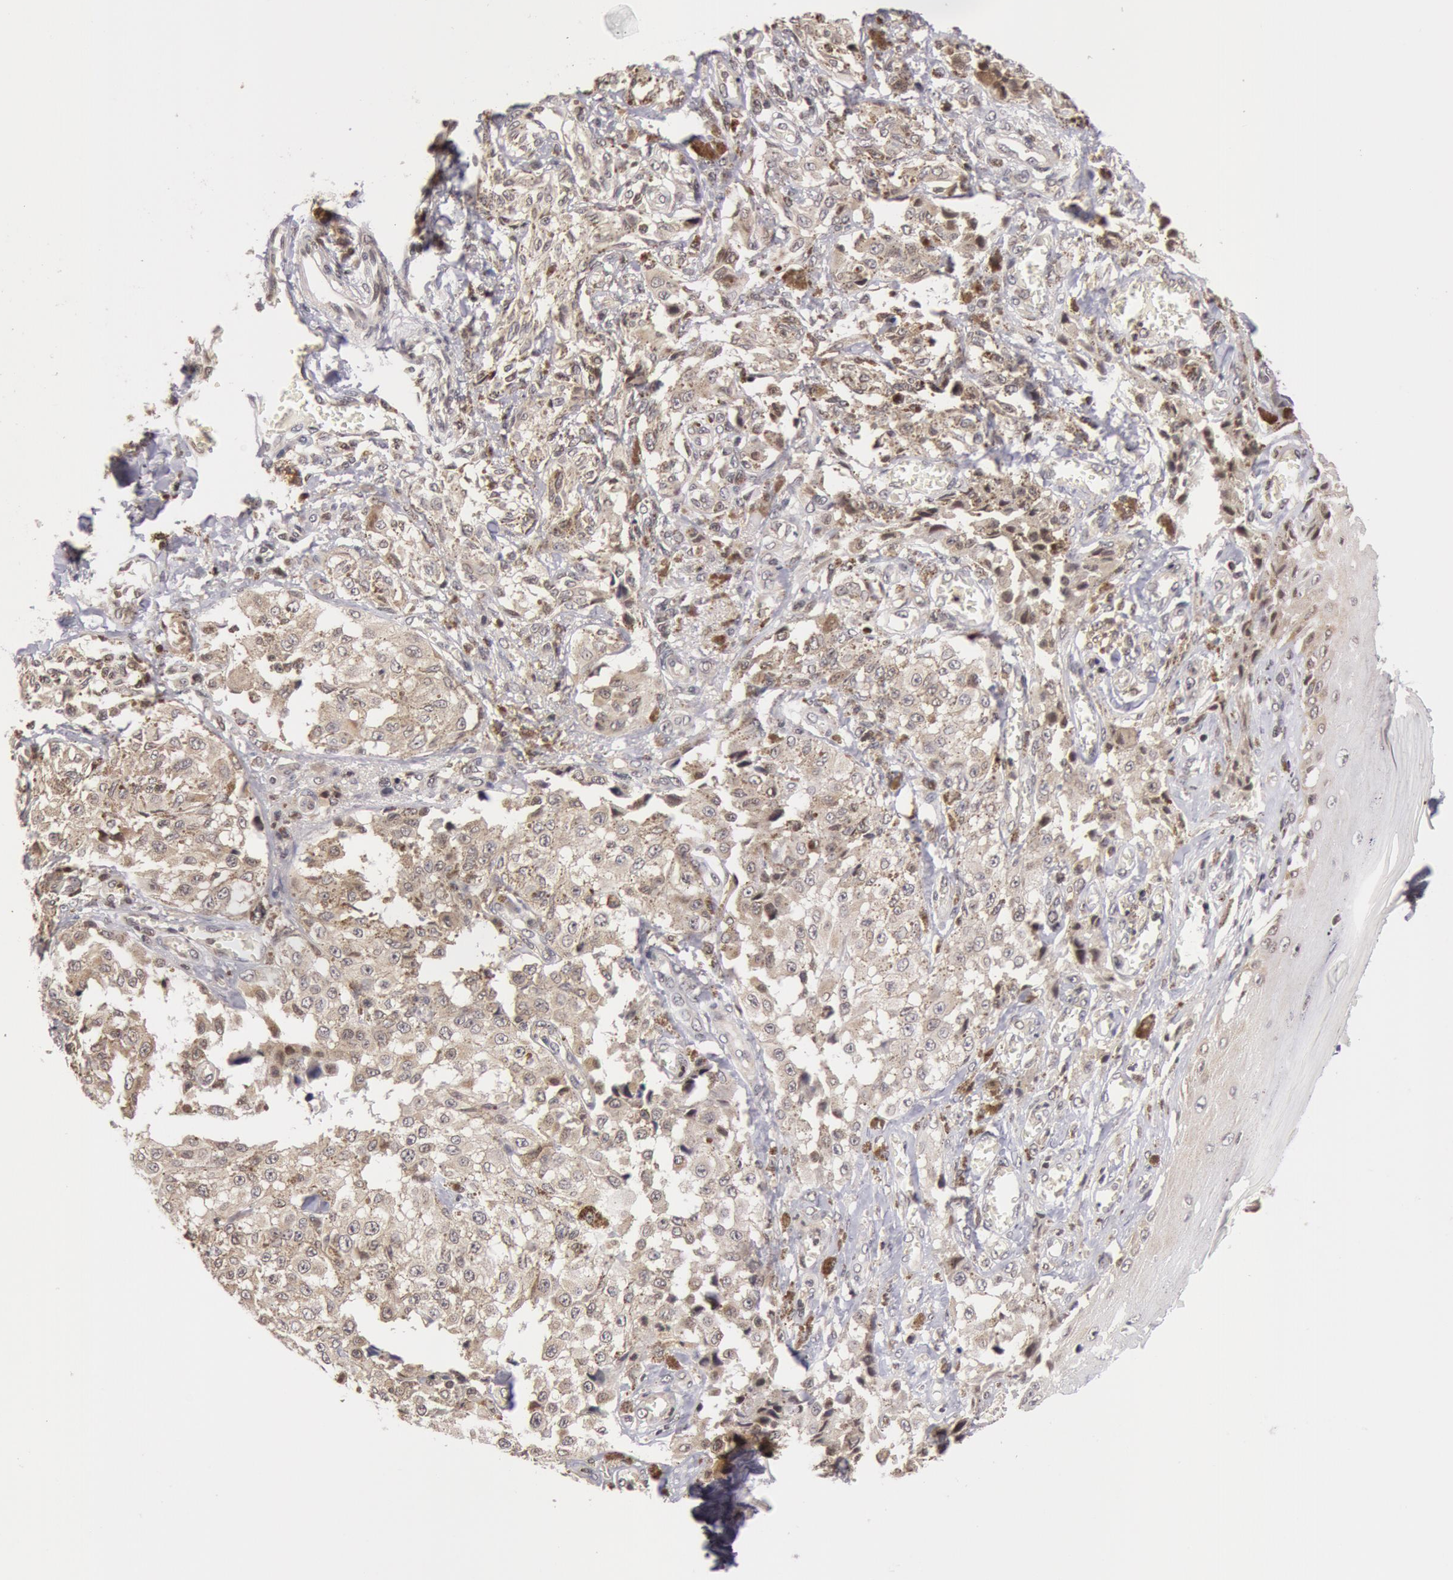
{"staining": {"intensity": "weak", "quantity": "<25%", "location": "nuclear"}, "tissue": "melanoma", "cell_type": "Tumor cells", "image_type": "cancer", "snomed": [{"axis": "morphology", "description": "Malignant melanoma, NOS"}, {"axis": "topography", "description": "Skin"}], "caption": "Immunohistochemistry (IHC) image of malignant melanoma stained for a protein (brown), which displays no expression in tumor cells.", "gene": "ZNF350", "patient": {"sex": "female", "age": 82}}